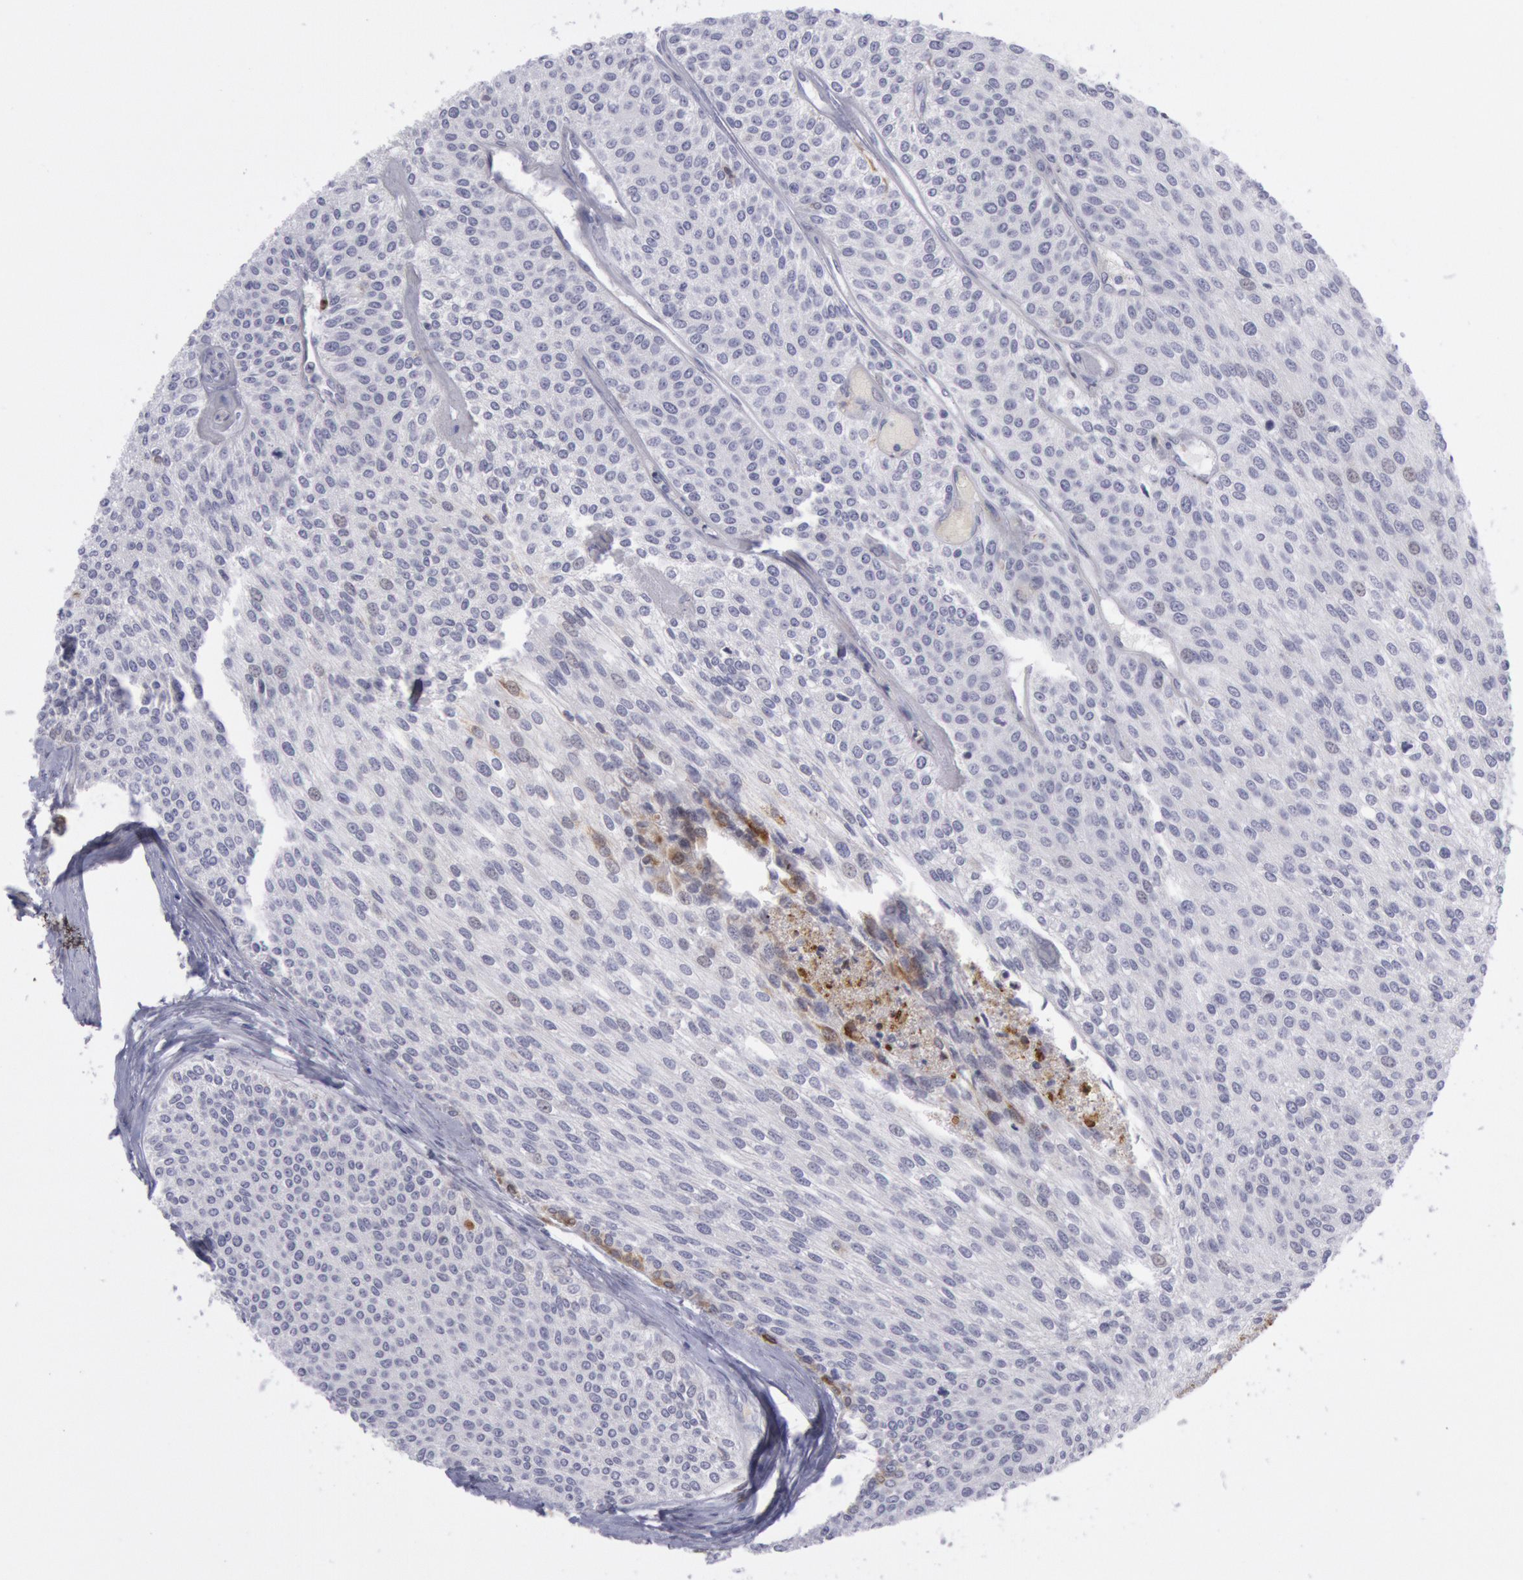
{"staining": {"intensity": "negative", "quantity": "none", "location": "none"}, "tissue": "urothelial cancer", "cell_type": "Tumor cells", "image_type": "cancer", "snomed": [{"axis": "morphology", "description": "Urothelial carcinoma, Low grade"}, {"axis": "topography", "description": "Urinary bladder"}], "caption": "High magnification brightfield microscopy of urothelial cancer stained with DAB (brown) and counterstained with hematoxylin (blue): tumor cells show no significant positivity.", "gene": "PTGS2", "patient": {"sex": "female", "age": 73}}